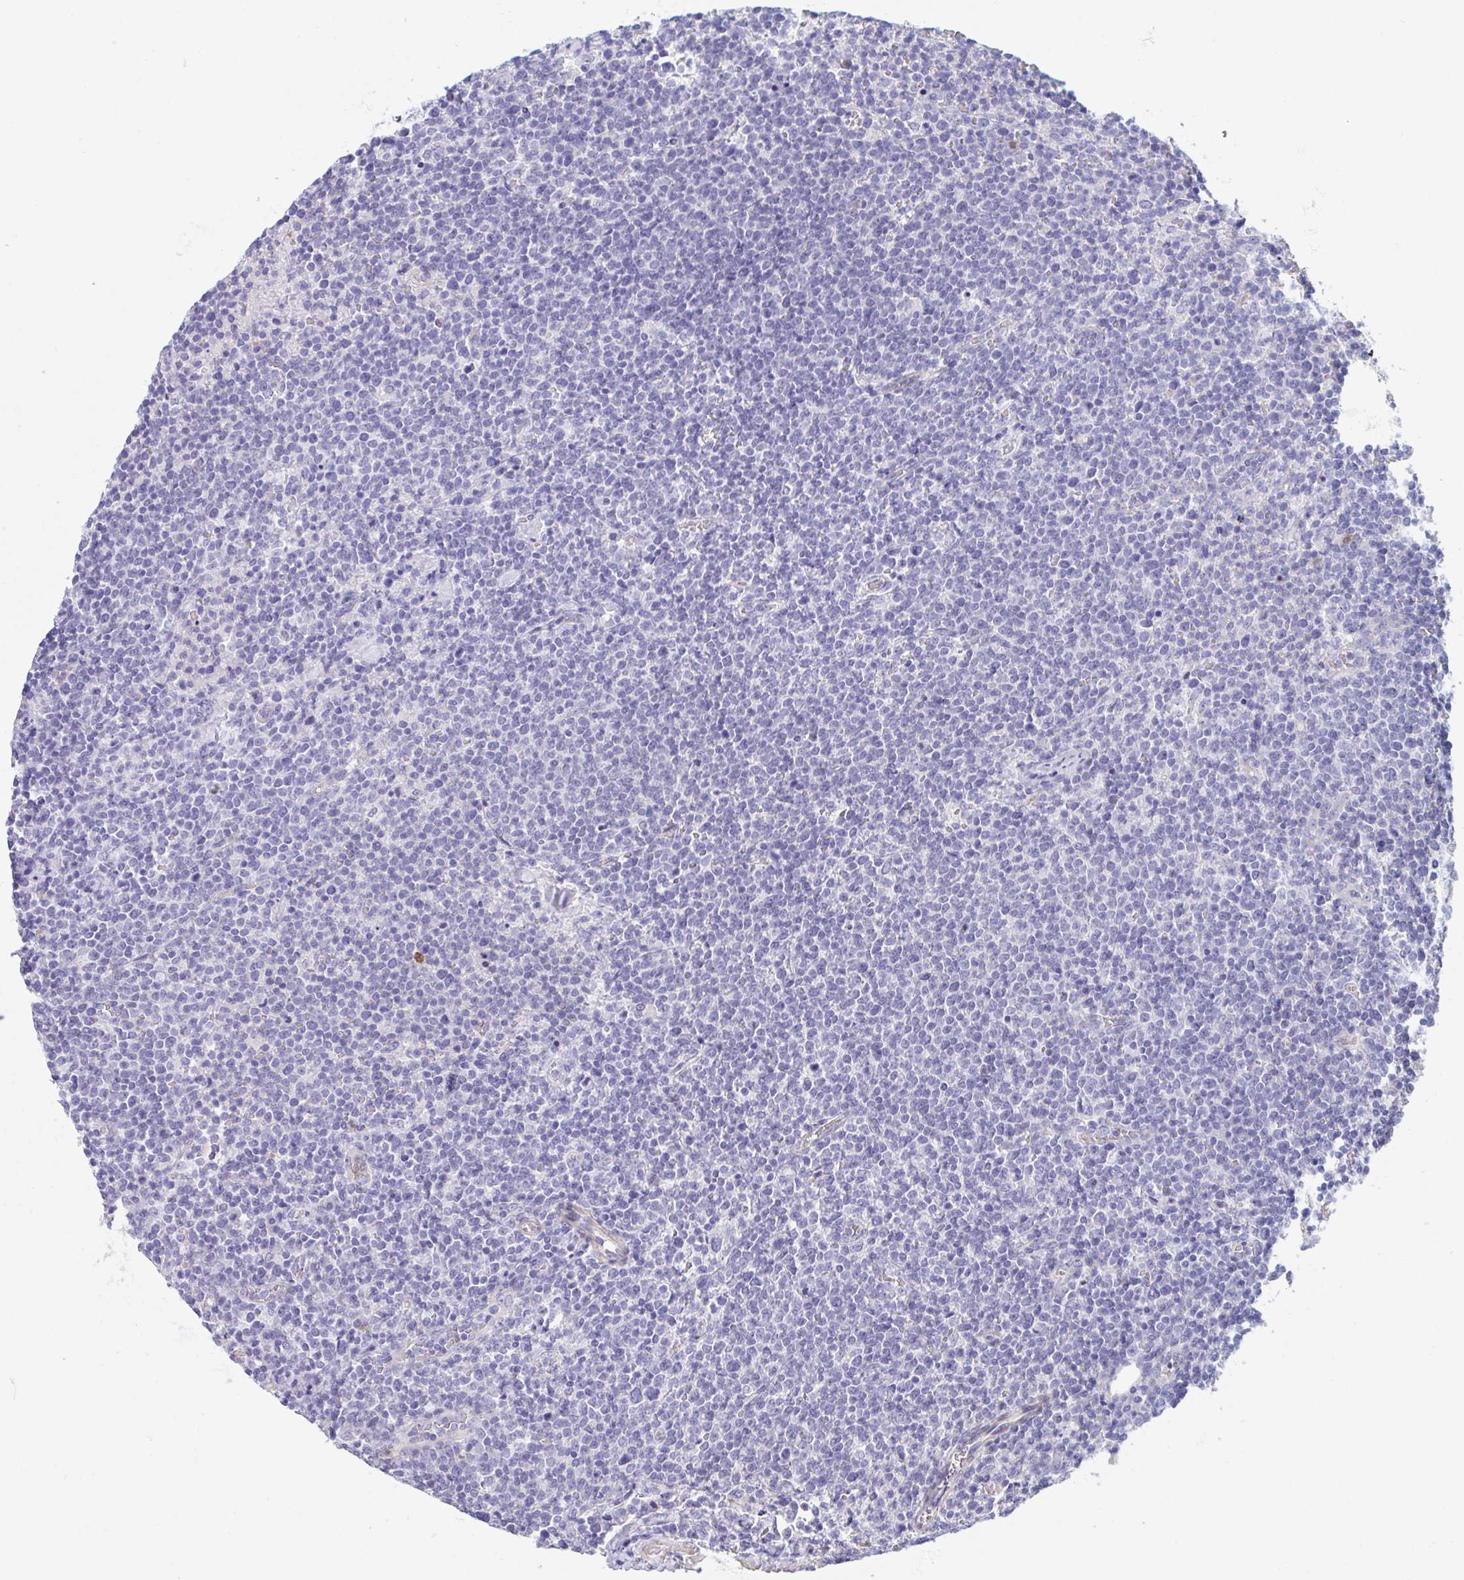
{"staining": {"intensity": "negative", "quantity": "none", "location": "none"}, "tissue": "lymphoma", "cell_type": "Tumor cells", "image_type": "cancer", "snomed": [{"axis": "morphology", "description": "Malignant lymphoma, non-Hodgkin's type, High grade"}, {"axis": "topography", "description": "Lymph node"}], "caption": "DAB (3,3'-diaminobenzidine) immunohistochemical staining of human lymphoma demonstrates no significant positivity in tumor cells. Nuclei are stained in blue.", "gene": "CEP170B", "patient": {"sex": "male", "age": 61}}